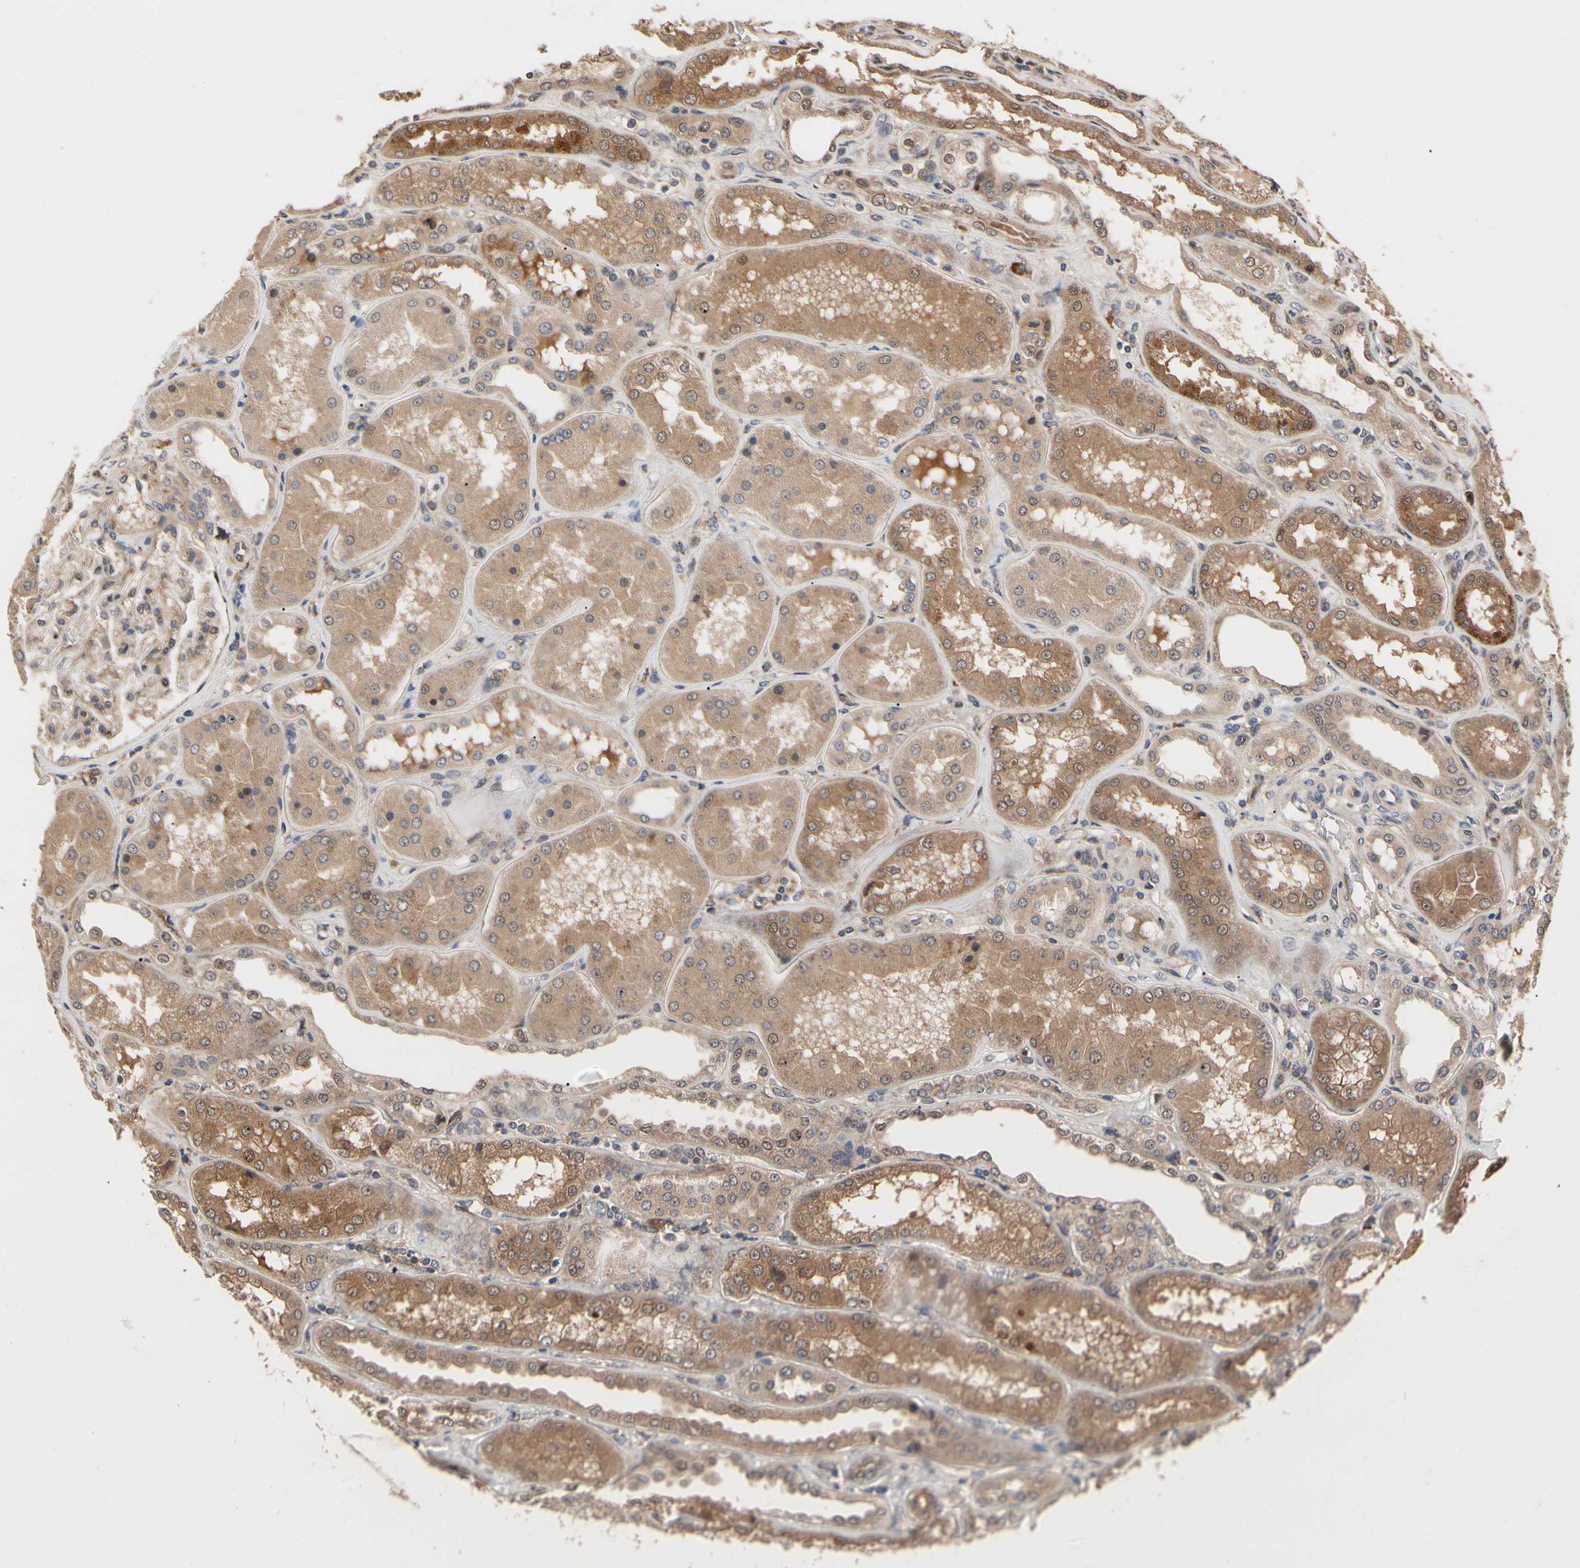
{"staining": {"intensity": "weak", "quantity": ">75%", "location": "cytoplasmic/membranous"}, "tissue": "kidney", "cell_type": "Cells in glomeruli", "image_type": "normal", "snomed": [{"axis": "morphology", "description": "Normal tissue, NOS"}, {"axis": "topography", "description": "Kidney"}], "caption": "A high-resolution histopathology image shows immunohistochemistry (IHC) staining of normal kidney, which displays weak cytoplasmic/membranous positivity in about >75% of cells in glomeruli.", "gene": "CYTIP", "patient": {"sex": "female", "age": 56}}